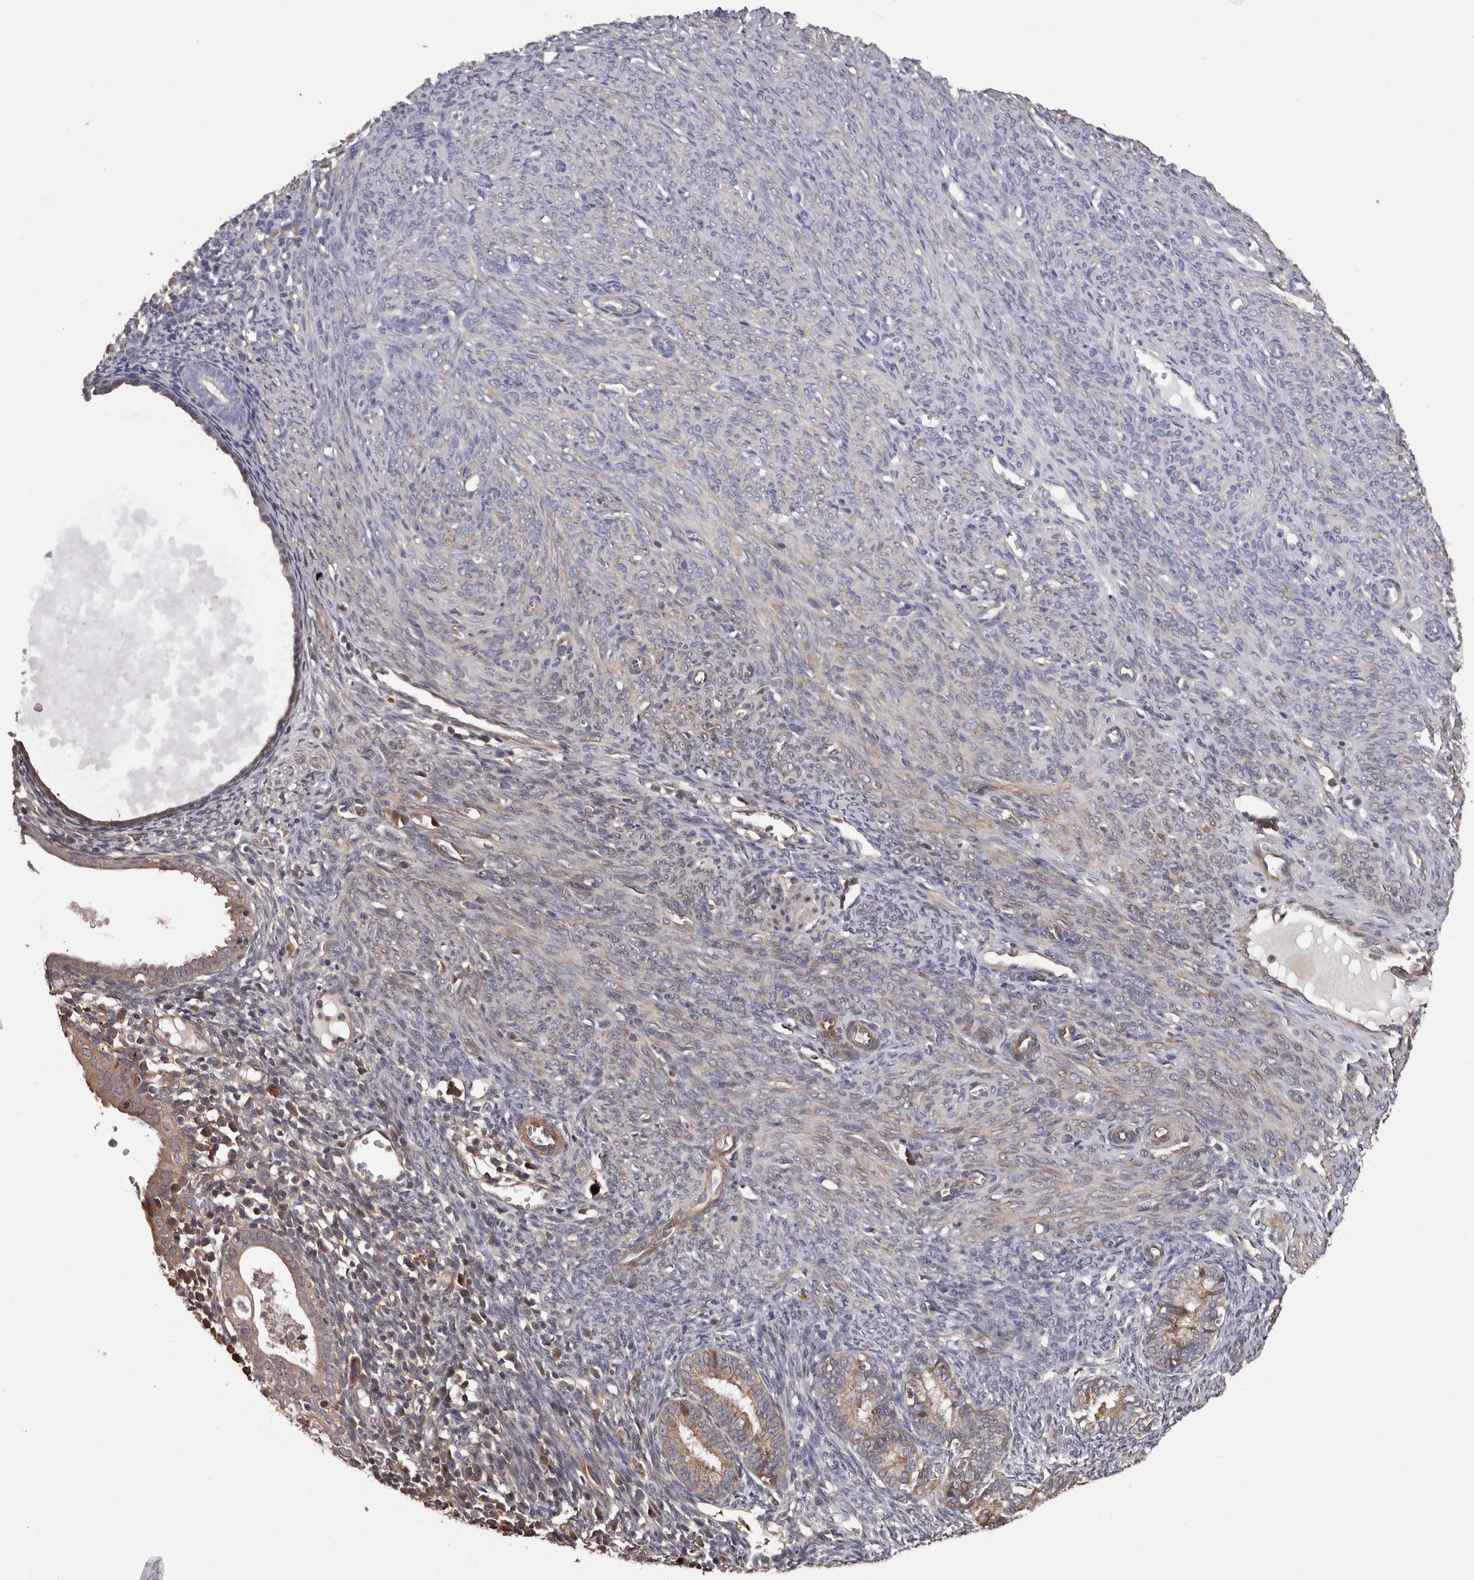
{"staining": {"intensity": "weak", "quantity": "25%-75%", "location": "cytoplasmic/membranous"}, "tissue": "endometrial cancer", "cell_type": "Tumor cells", "image_type": "cancer", "snomed": [{"axis": "morphology", "description": "Adenocarcinoma, NOS"}, {"axis": "topography", "description": "Uterus"}], "caption": "Immunohistochemistry (IHC) (DAB (3,3'-diaminobenzidine)) staining of endometrial cancer (adenocarcinoma) exhibits weak cytoplasmic/membranous protein staining in approximately 25%-75% of tumor cells. The protein of interest is stained brown, and the nuclei are stained in blue (DAB IHC with brightfield microscopy, high magnification).", "gene": "ADAMTS2", "patient": {"sex": "female", "age": 77}}